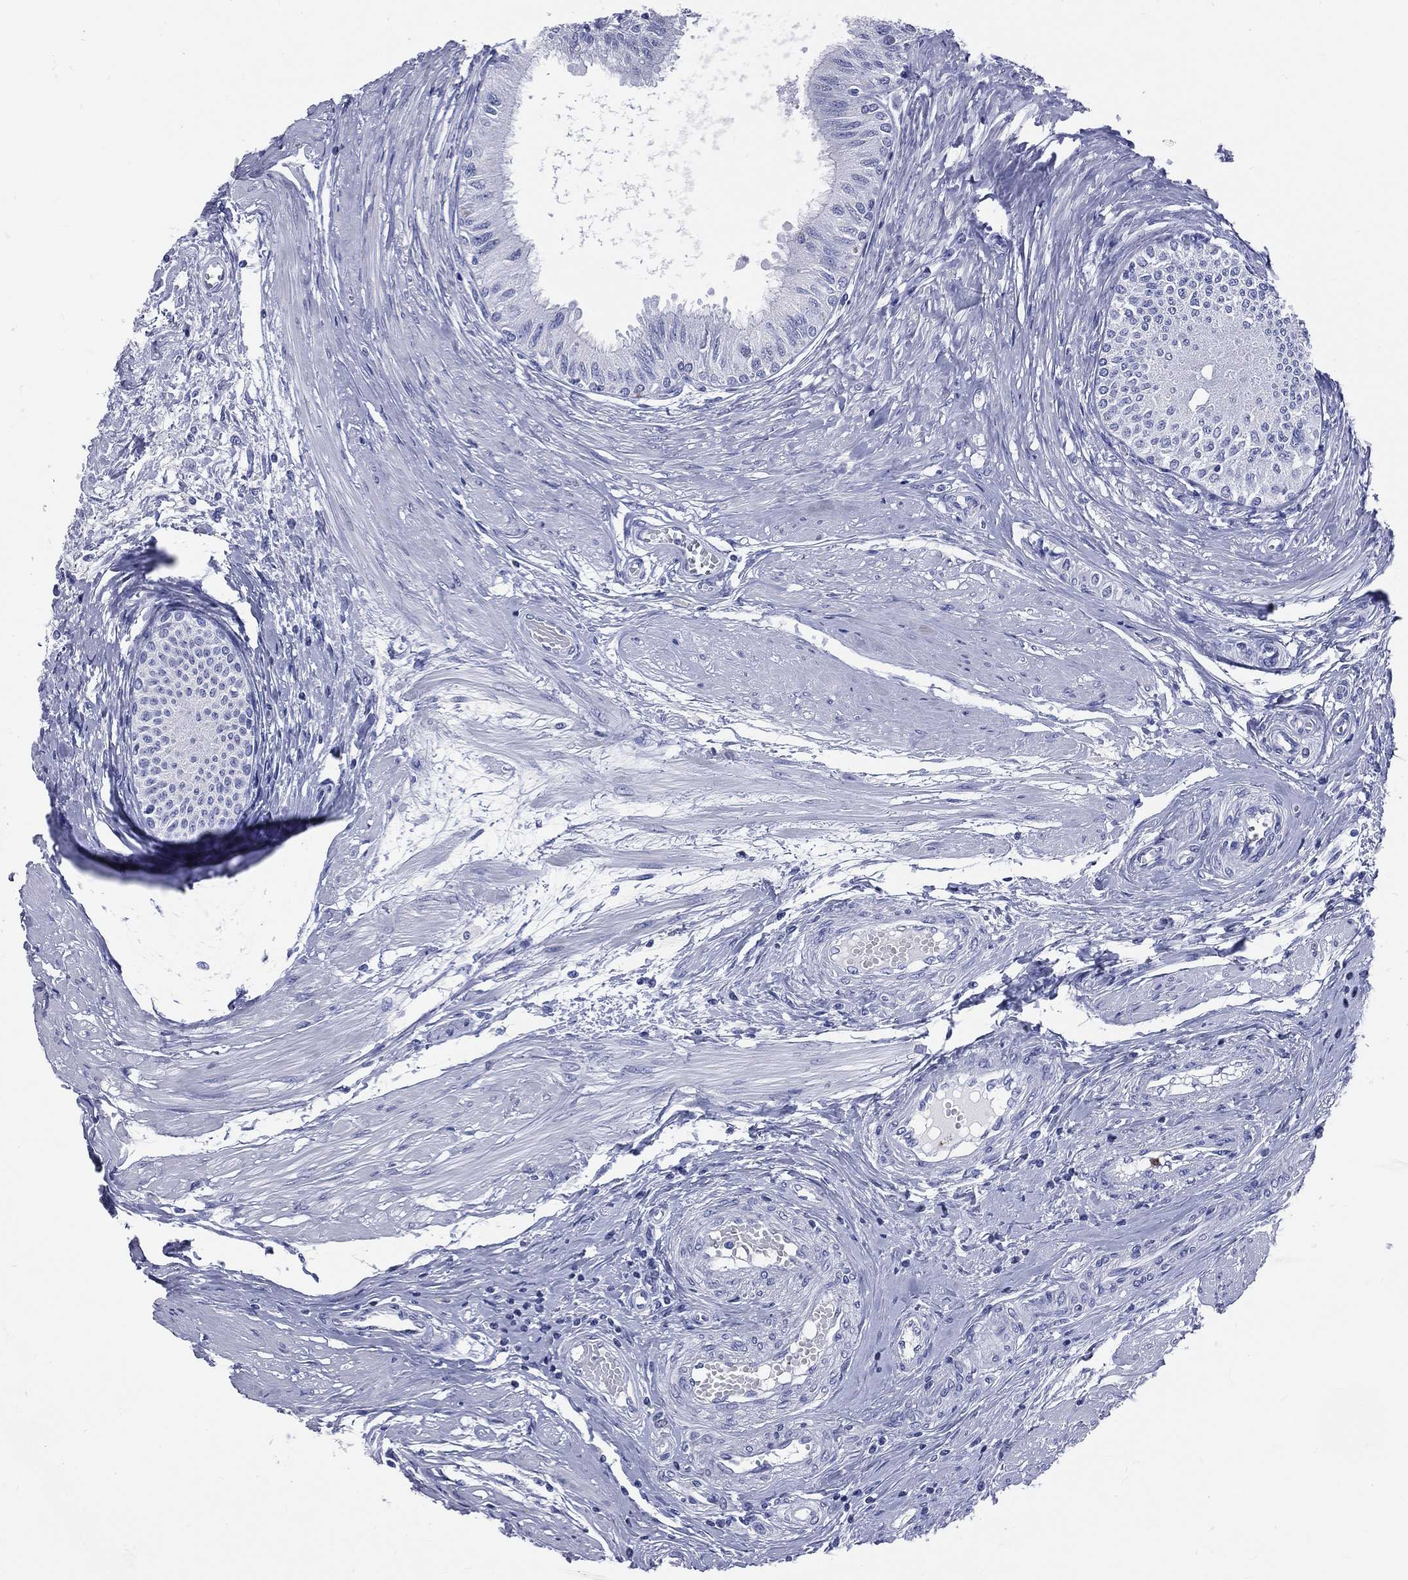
{"staining": {"intensity": "negative", "quantity": "none", "location": "none"}, "tissue": "epididymis", "cell_type": "Glandular cells", "image_type": "normal", "snomed": [{"axis": "morphology", "description": "Normal tissue, NOS"}, {"axis": "morphology", "description": "Seminoma, NOS"}, {"axis": "topography", "description": "Testis"}, {"axis": "topography", "description": "Epididymis"}], "caption": "Epididymis stained for a protein using immunohistochemistry (IHC) exhibits no staining glandular cells.", "gene": "PGLYRP1", "patient": {"sex": "male", "age": 61}}